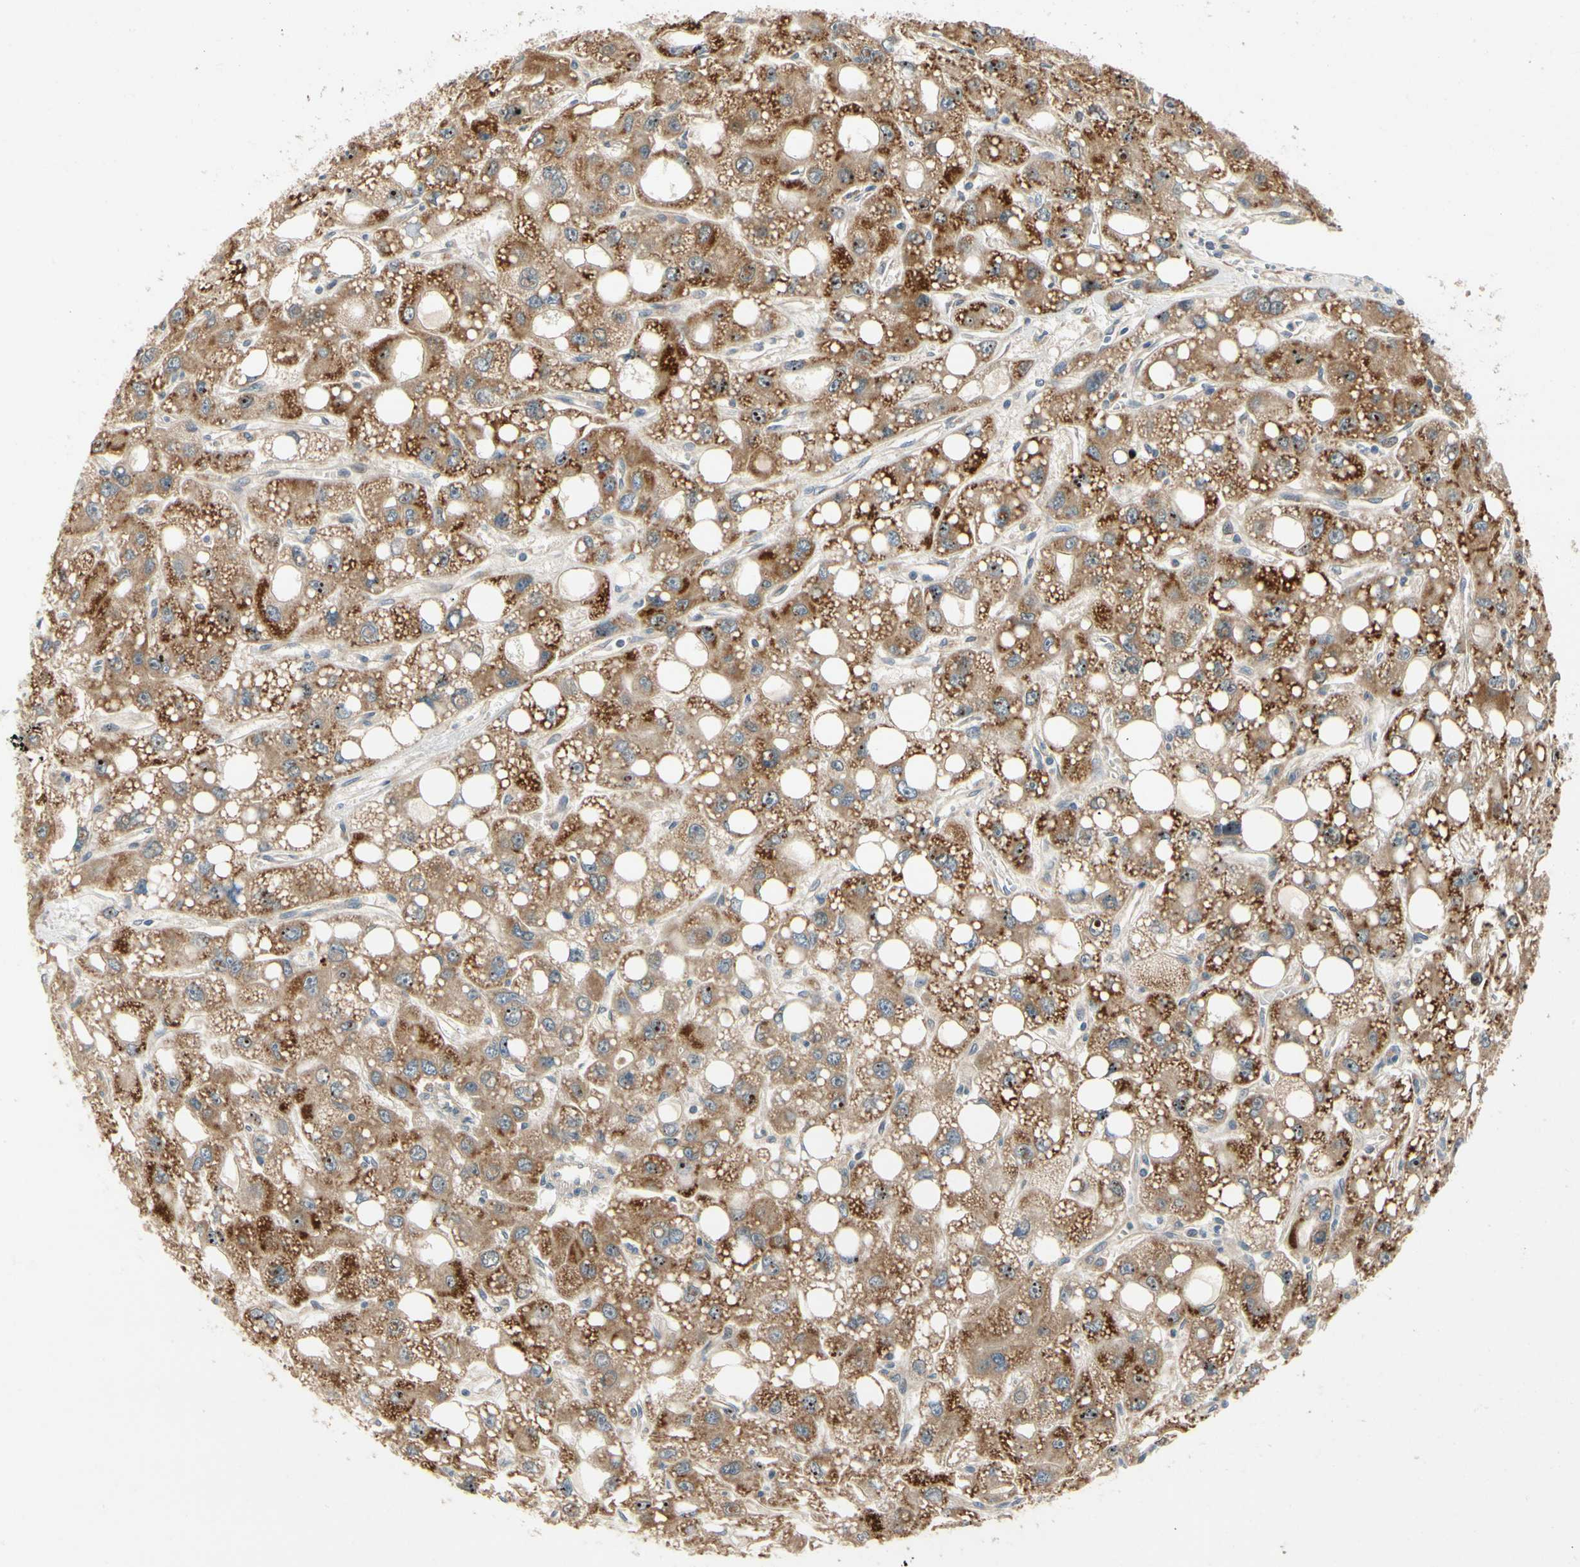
{"staining": {"intensity": "strong", "quantity": ">75%", "location": "cytoplasmic/membranous"}, "tissue": "liver cancer", "cell_type": "Tumor cells", "image_type": "cancer", "snomed": [{"axis": "morphology", "description": "Carcinoma, Hepatocellular, NOS"}, {"axis": "topography", "description": "Liver"}], "caption": "A brown stain labels strong cytoplasmic/membranous expression of a protein in liver cancer tumor cells.", "gene": "TDRP", "patient": {"sex": "male", "age": 55}}